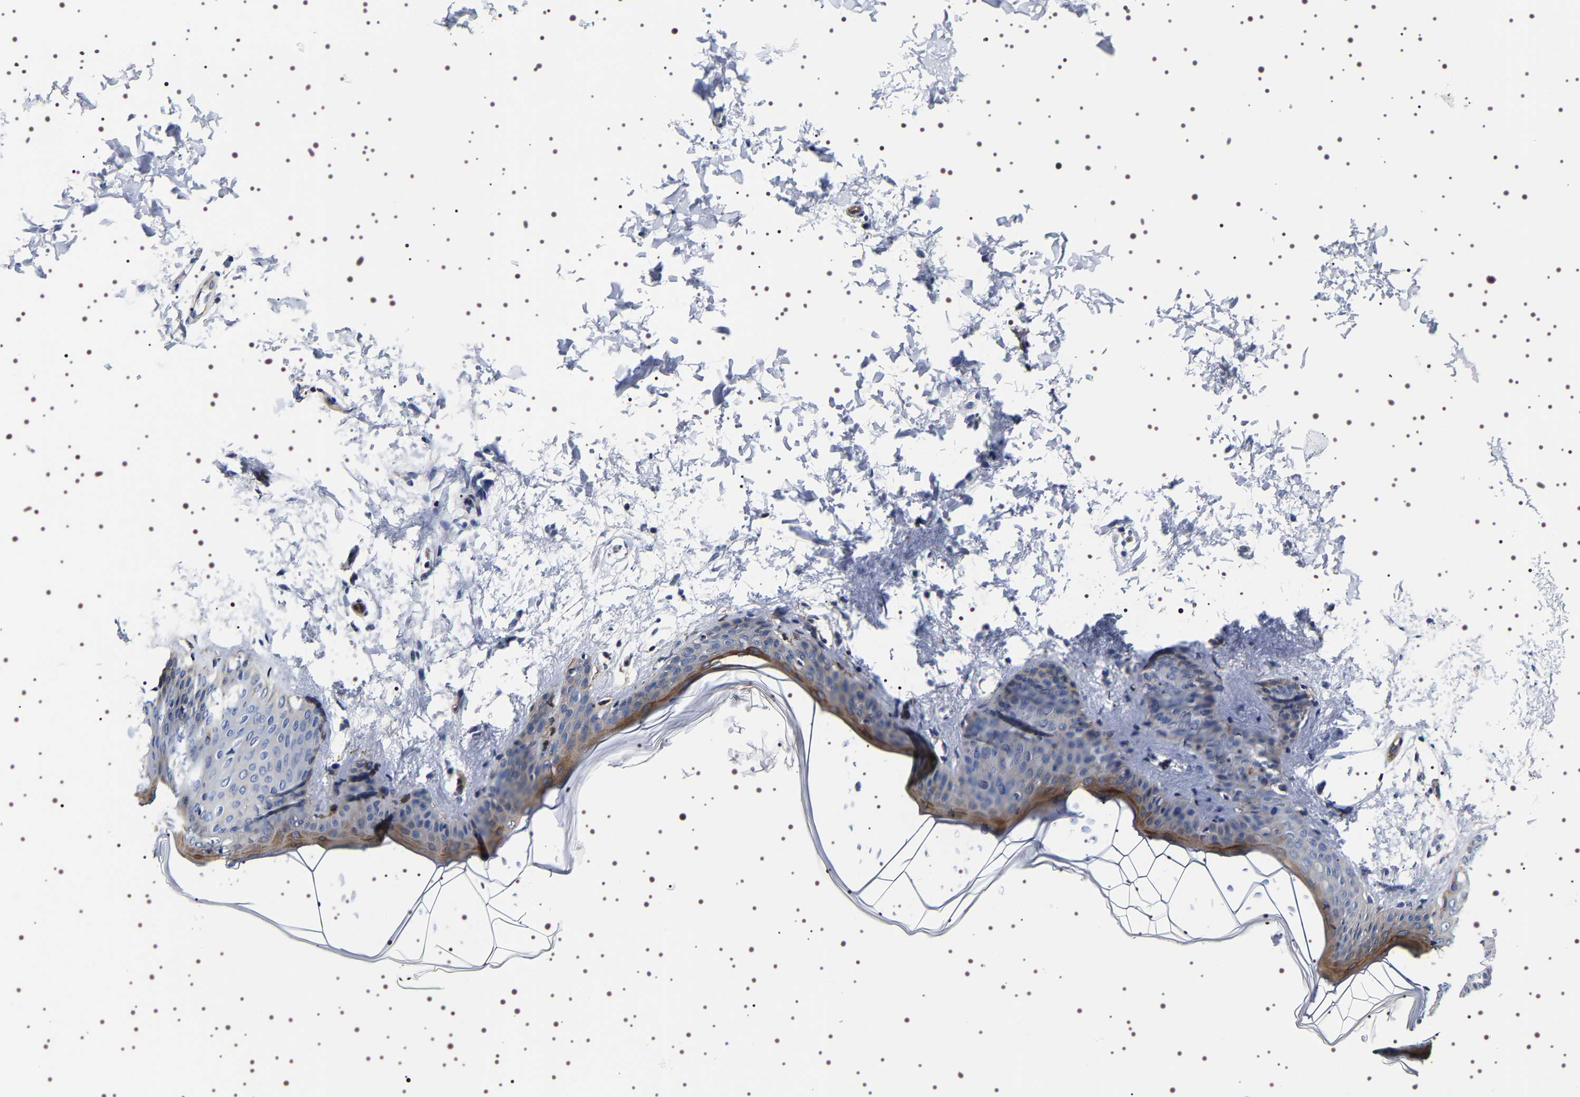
{"staining": {"intensity": "negative", "quantity": "none", "location": "none"}, "tissue": "skin", "cell_type": "Fibroblasts", "image_type": "normal", "snomed": [{"axis": "morphology", "description": "Normal tissue, NOS"}, {"axis": "topography", "description": "Skin"}], "caption": "Immunohistochemistry micrograph of normal skin: skin stained with DAB (3,3'-diaminobenzidine) displays no significant protein expression in fibroblasts.", "gene": "SQLE", "patient": {"sex": "female", "age": 17}}